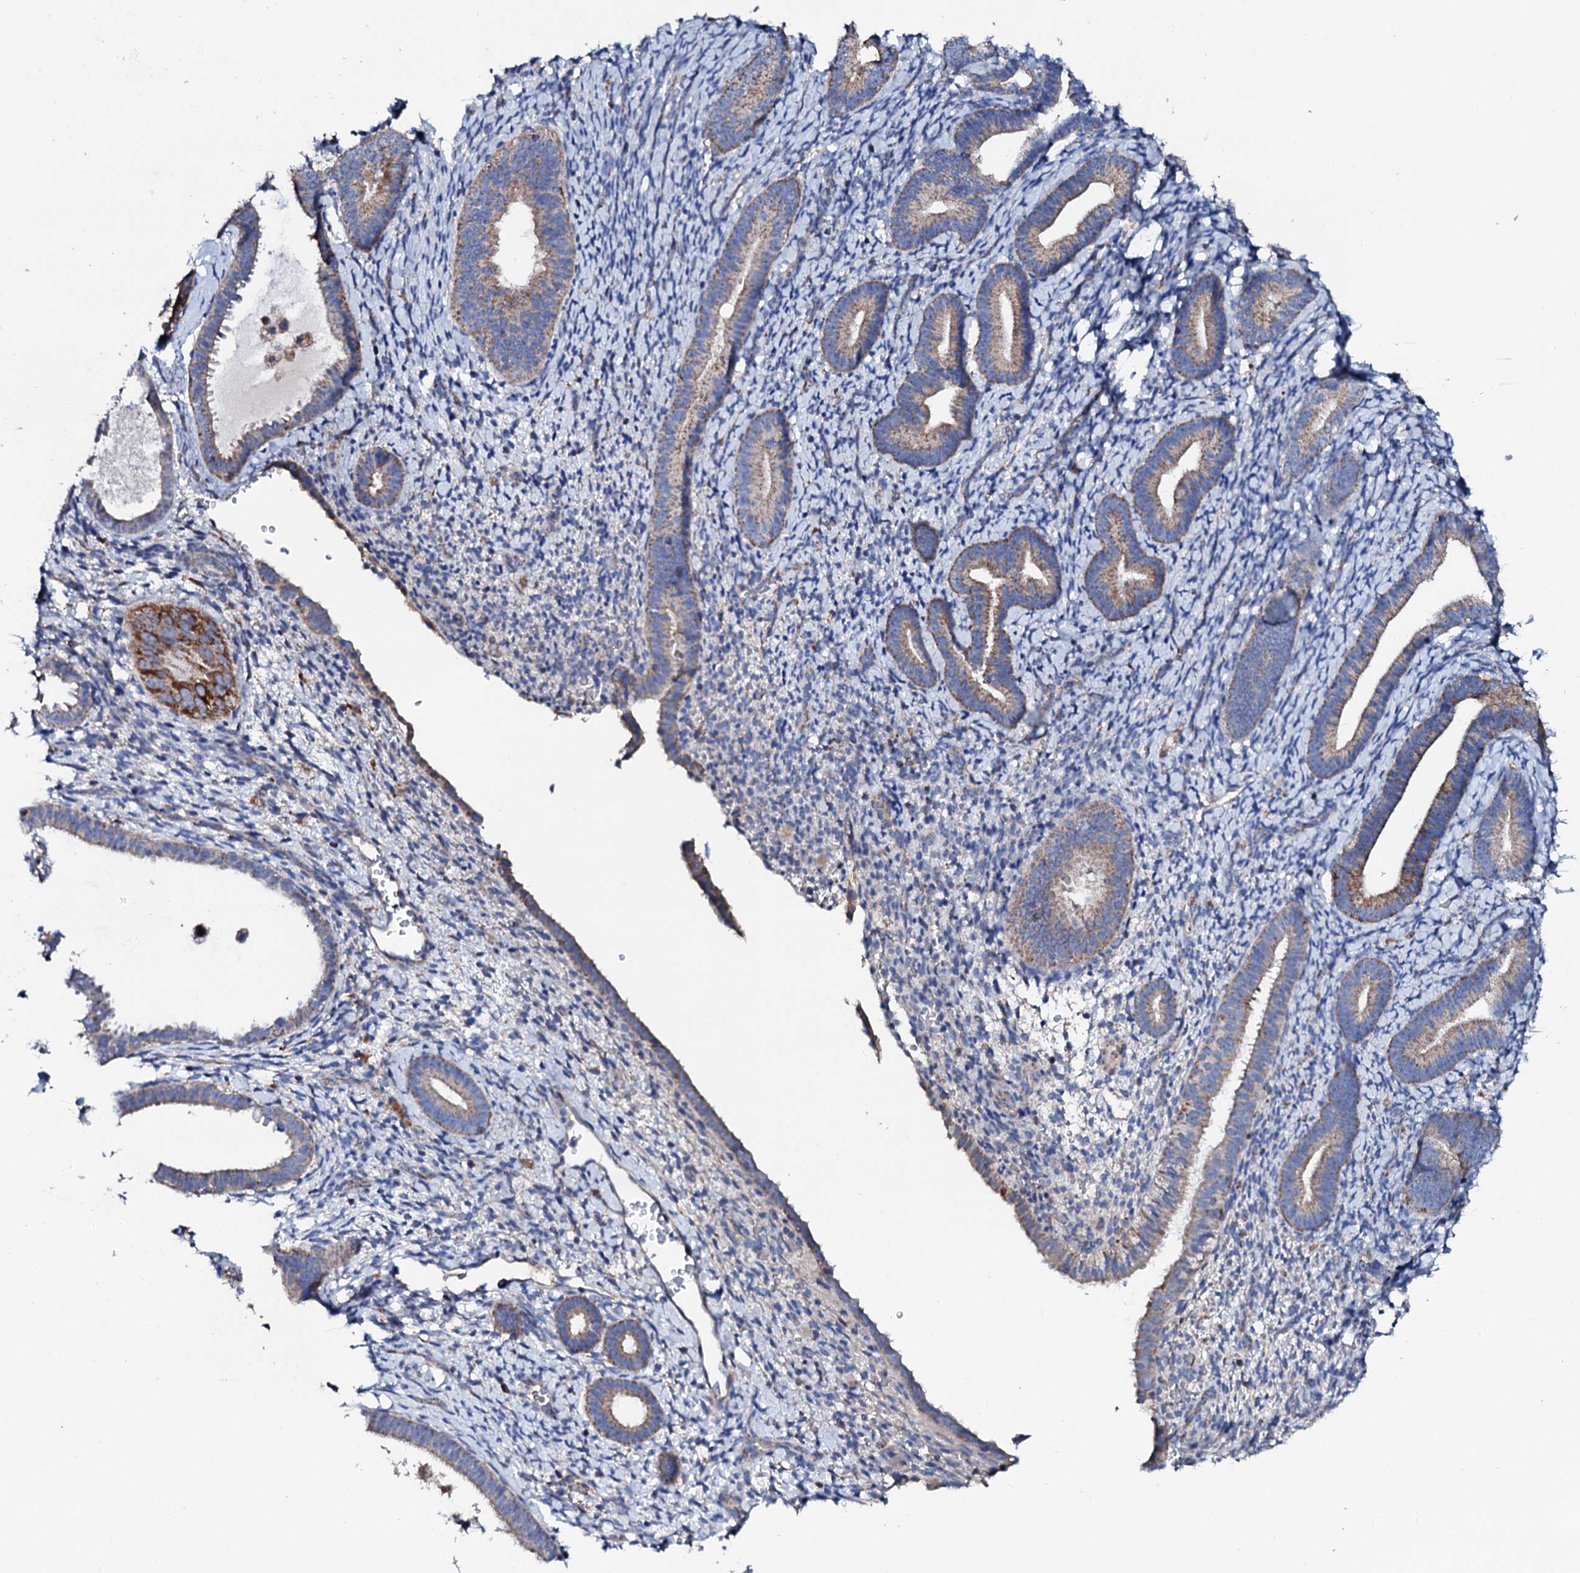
{"staining": {"intensity": "negative", "quantity": "none", "location": "none"}, "tissue": "endometrium", "cell_type": "Cells in endometrial stroma", "image_type": "normal", "snomed": [{"axis": "morphology", "description": "Normal tissue, NOS"}, {"axis": "topography", "description": "Endometrium"}], "caption": "Immunohistochemistry (IHC) histopathology image of unremarkable endometrium: endometrium stained with DAB (3,3'-diaminobenzidine) shows no significant protein positivity in cells in endometrial stroma.", "gene": "TCAF2C", "patient": {"sex": "female", "age": 65}}